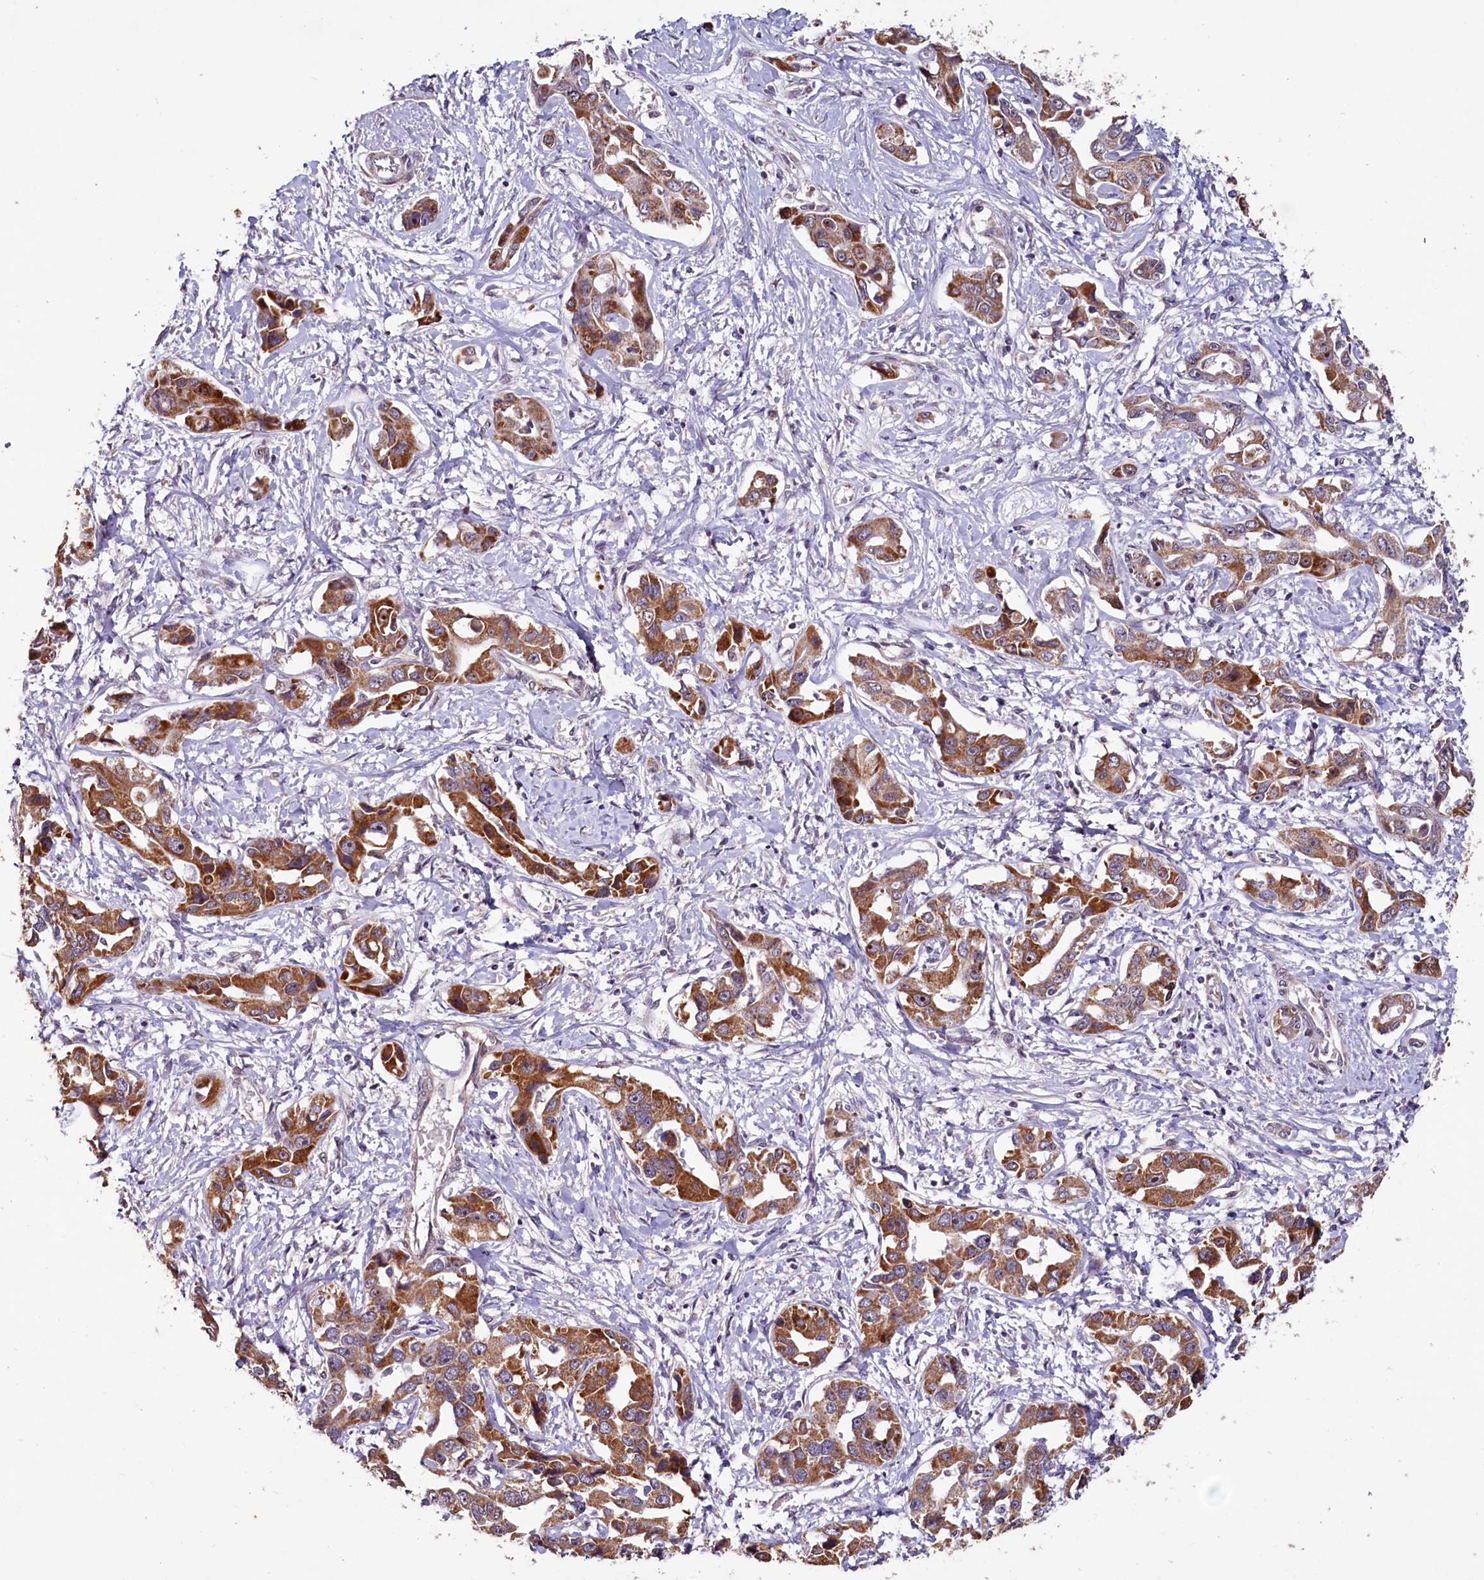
{"staining": {"intensity": "moderate", "quantity": ">75%", "location": "cytoplasmic/membranous"}, "tissue": "liver cancer", "cell_type": "Tumor cells", "image_type": "cancer", "snomed": [{"axis": "morphology", "description": "Cholangiocarcinoma"}, {"axis": "topography", "description": "Liver"}], "caption": "Liver cancer (cholangiocarcinoma) stained with immunohistochemistry (IHC) shows moderate cytoplasmic/membranous expression in about >75% of tumor cells. (DAB = brown stain, brightfield microscopy at high magnification).", "gene": "PDE6D", "patient": {"sex": "male", "age": 59}}